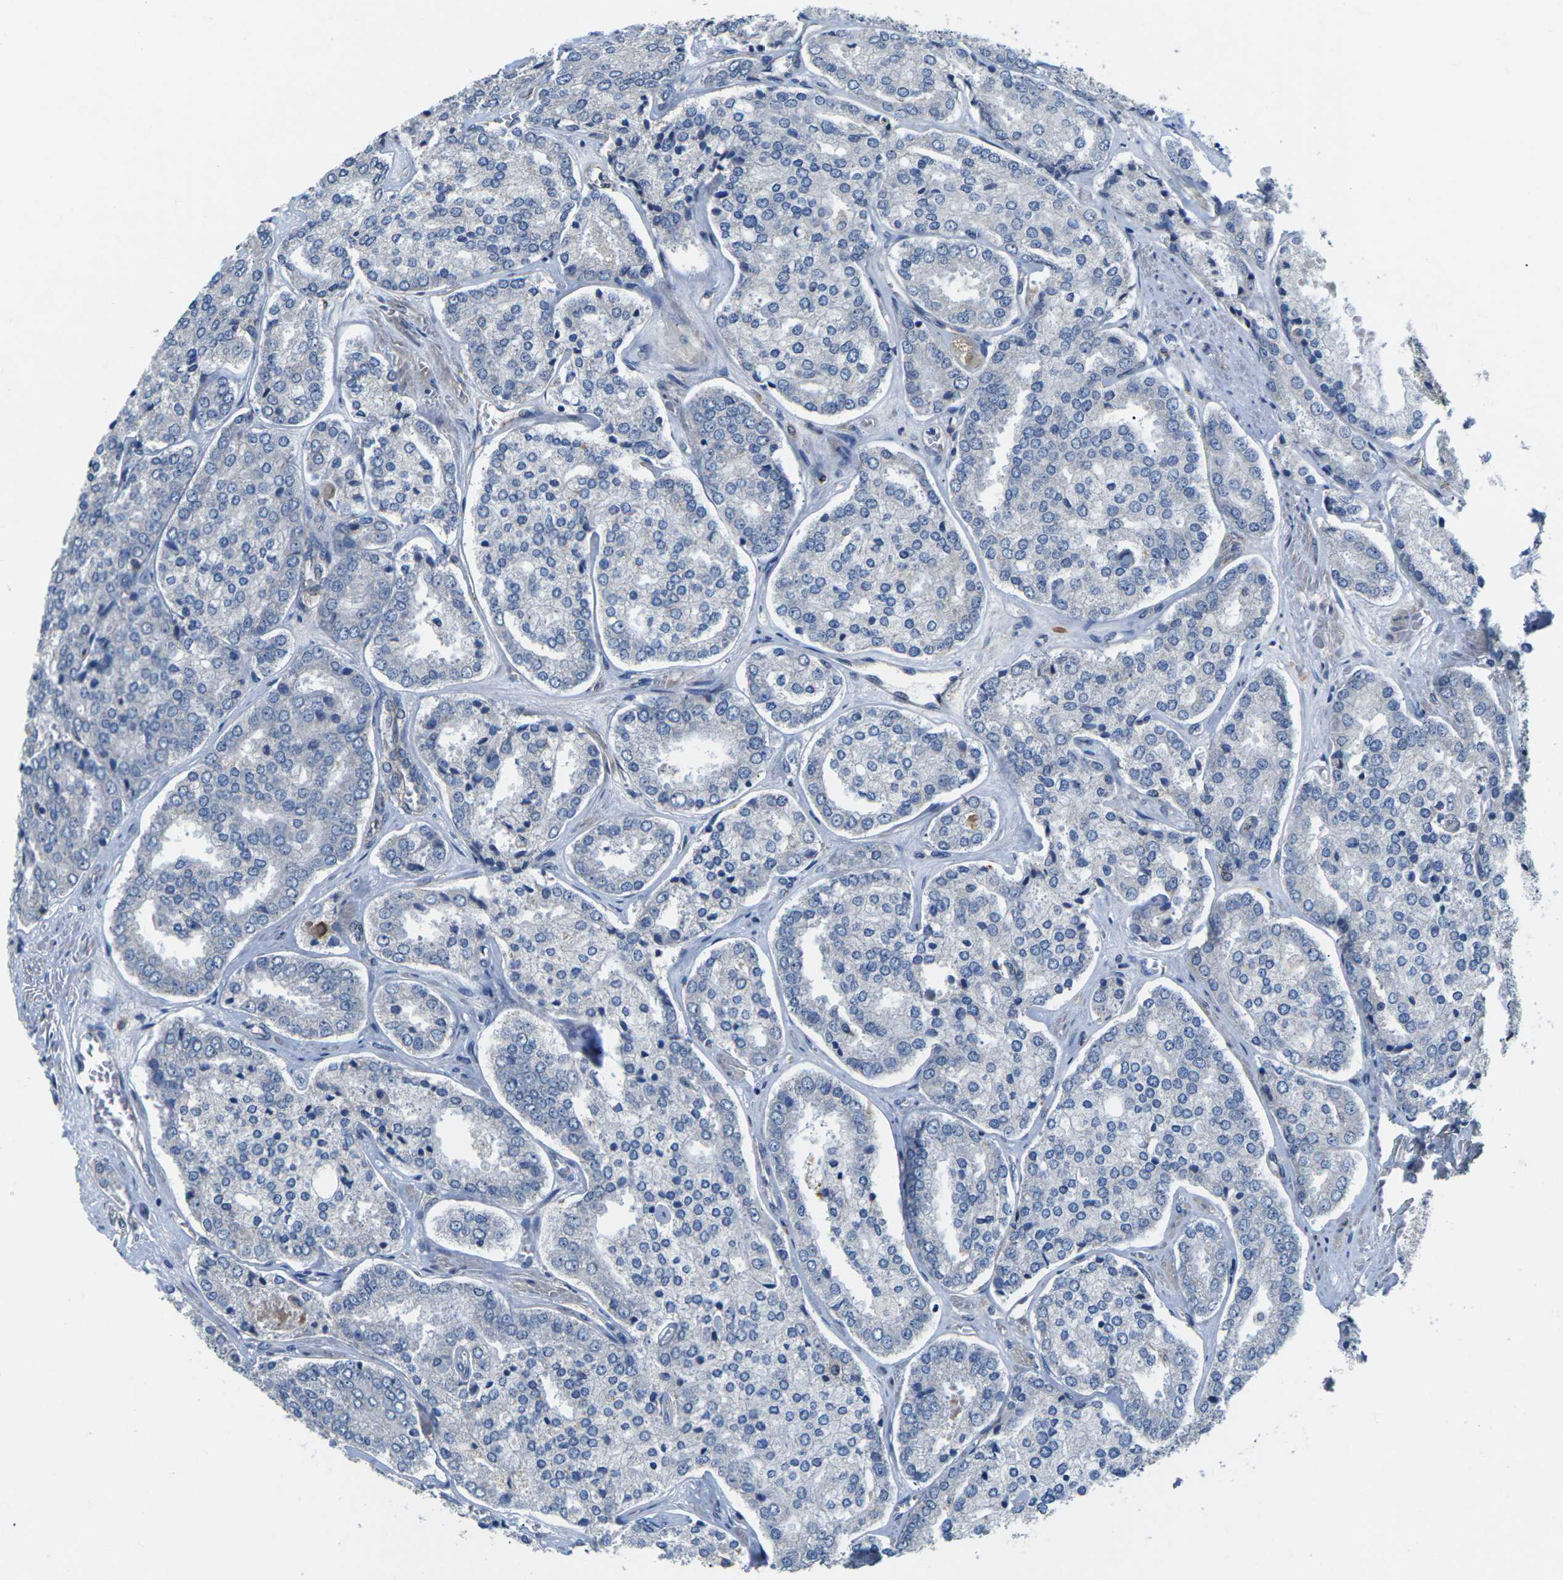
{"staining": {"intensity": "negative", "quantity": "none", "location": "none"}, "tissue": "prostate cancer", "cell_type": "Tumor cells", "image_type": "cancer", "snomed": [{"axis": "morphology", "description": "Adenocarcinoma, High grade"}, {"axis": "topography", "description": "Prostate"}], "caption": "There is no significant staining in tumor cells of prostate cancer (adenocarcinoma (high-grade)).", "gene": "CTNND1", "patient": {"sex": "male", "age": 65}}